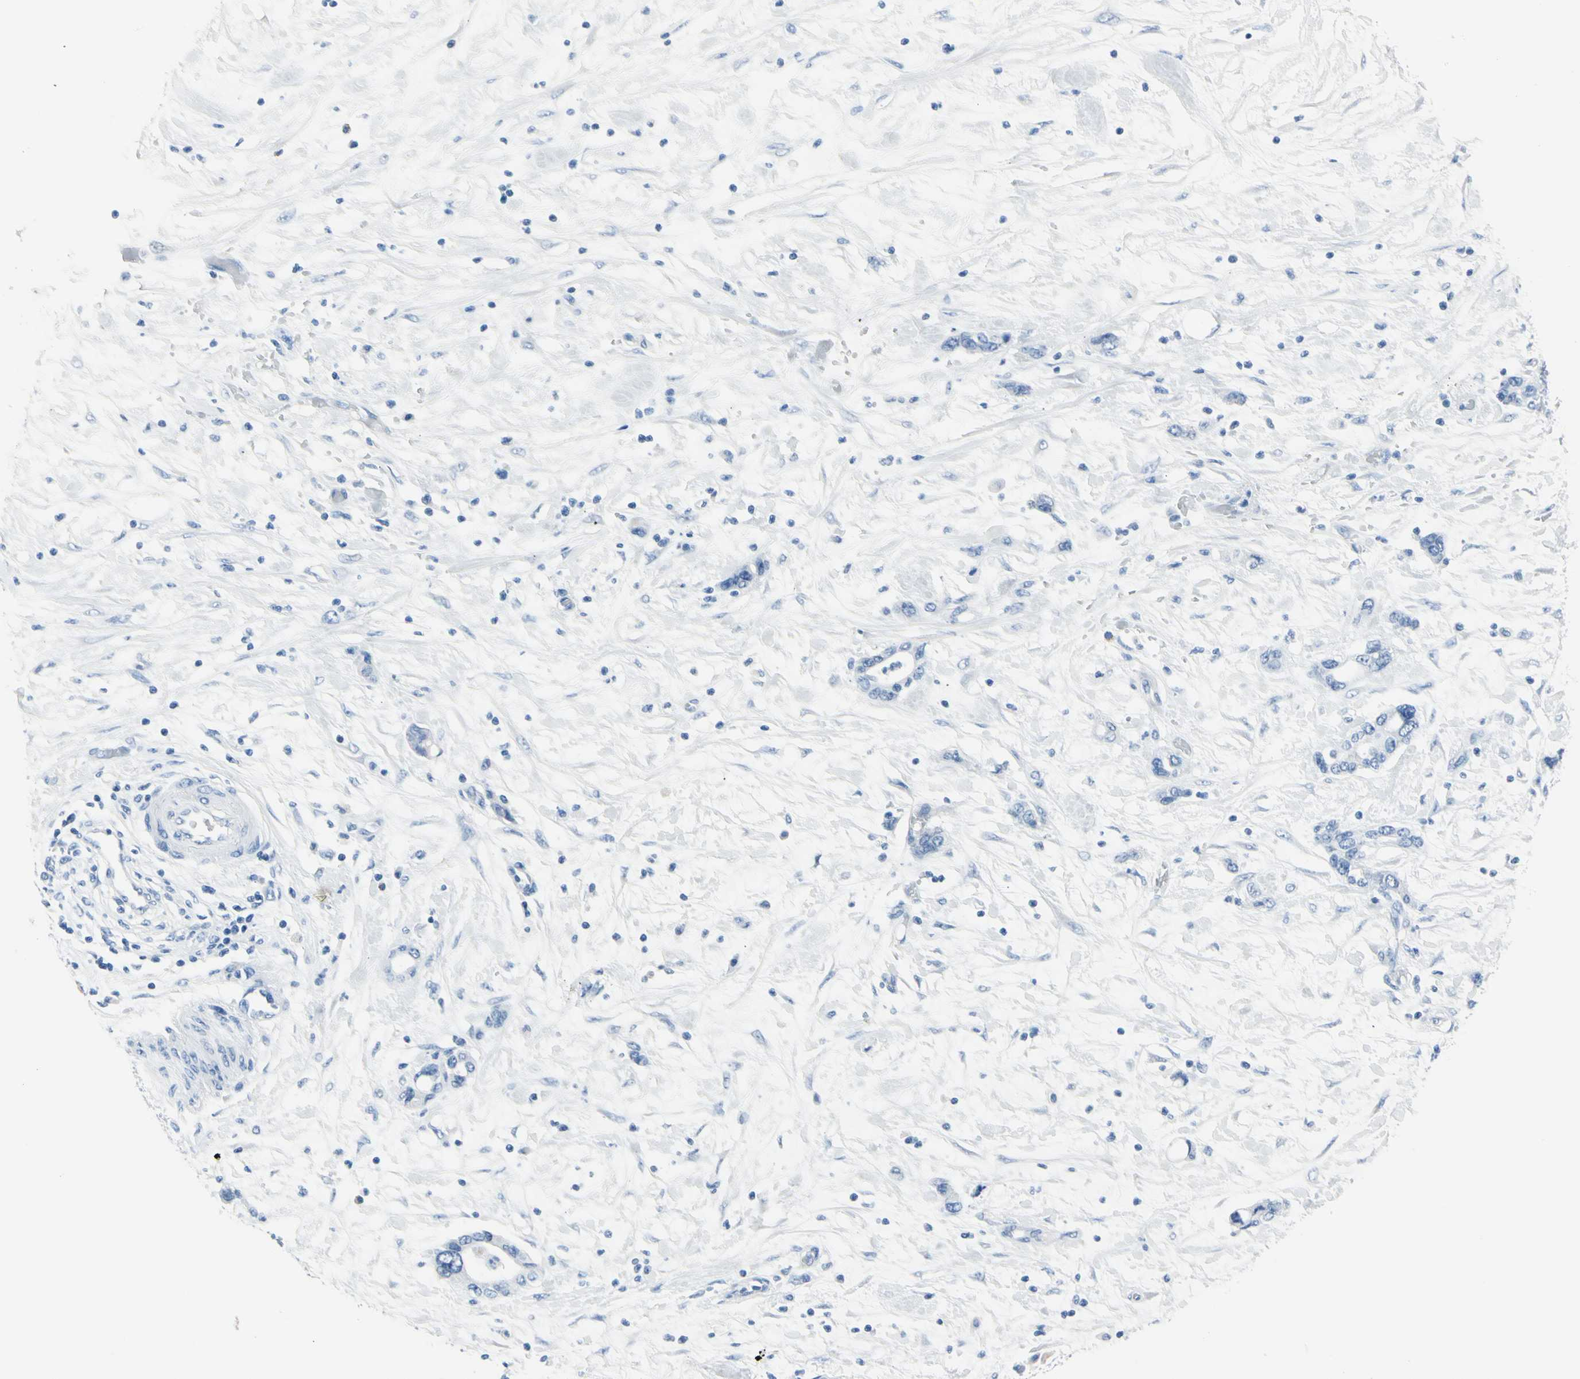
{"staining": {"intensity": "negative", "quantity": "none", "location": "none"}, "tissue": "pancreatic cancer", "cell_type": "Tumor cells", "image_type": "cancer", "snomed": [{"axis": "morphology", "description": "Adenocarcinoma, NOS"}, {"axis": "topography", "description": "Pancreas"}], "caption": "Protein analysis of adenocarcinoma (pancreatic) demonstrates no significant positivity in tumor cells. (DAB immunohistochemistry with hematoxylin counter stain).", "gene": "TPO", "patient": {"sex": "female", "age": 57}}